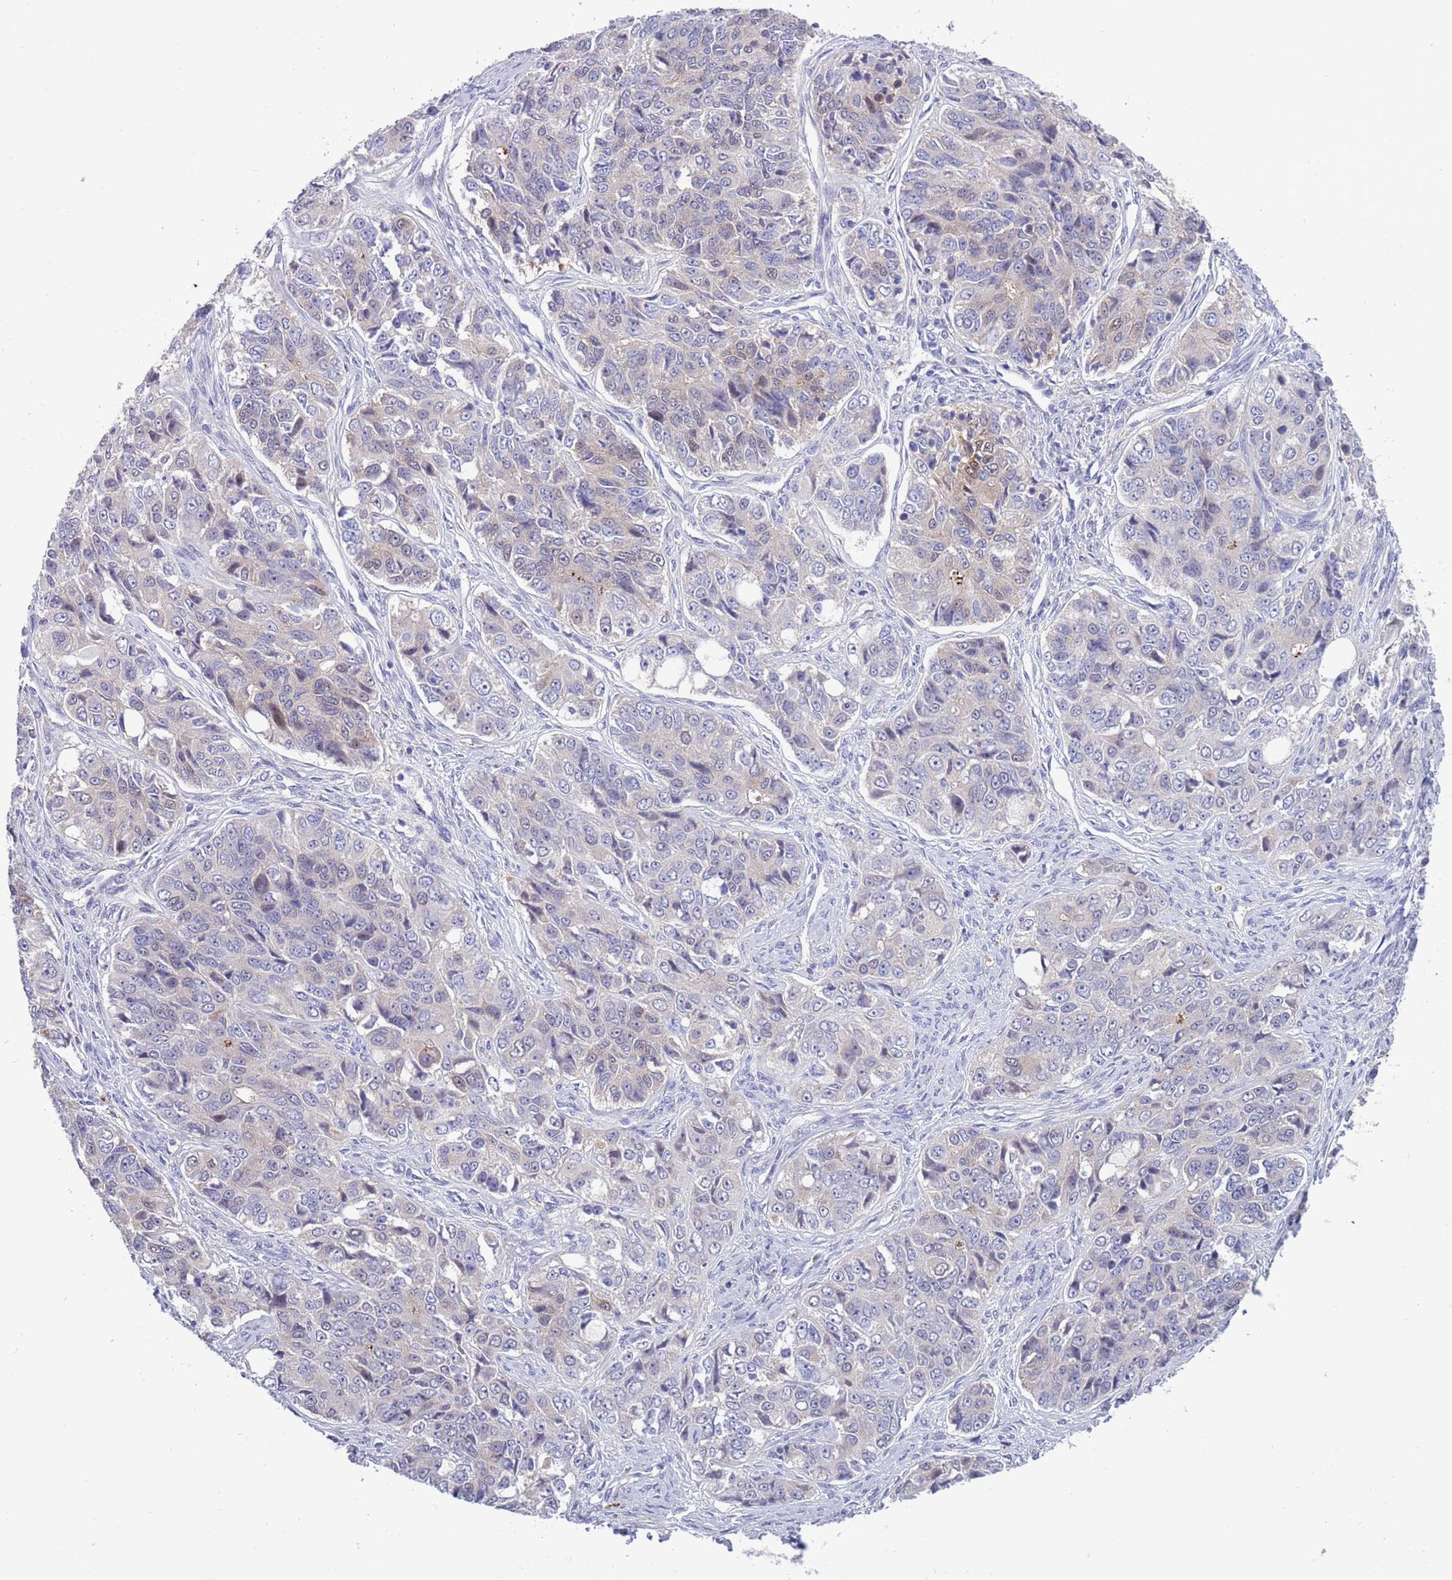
{"staining": {"intensity": "negative", "quantity": "none", "location": "none"}, "tissue": "ovarian cancer", "cell_type": "Tumor cells", "image_type": "cancer", "snomed": [{"axis": "morphology", "description": "Carcinoma, endometroid"}, {"axis": "topography", "description": "Ovary"}], "caption": "This histopathology image is of ovarian cancer (endometroid carcinoma) stained with immunohistochemistry (IHC) to label a protein in brown with the nuclei are counter-stained blue. There is no staining in tumor cells. The staining was performed using DAB (3,3'-diaminobenzidine) to visualize the protein expression in brown, while the nuclei were stained in blue with hematoxylin (Magnification: 20x).", "gene": "KLHL29", "patient": {"sex": "female", "age": 51}}